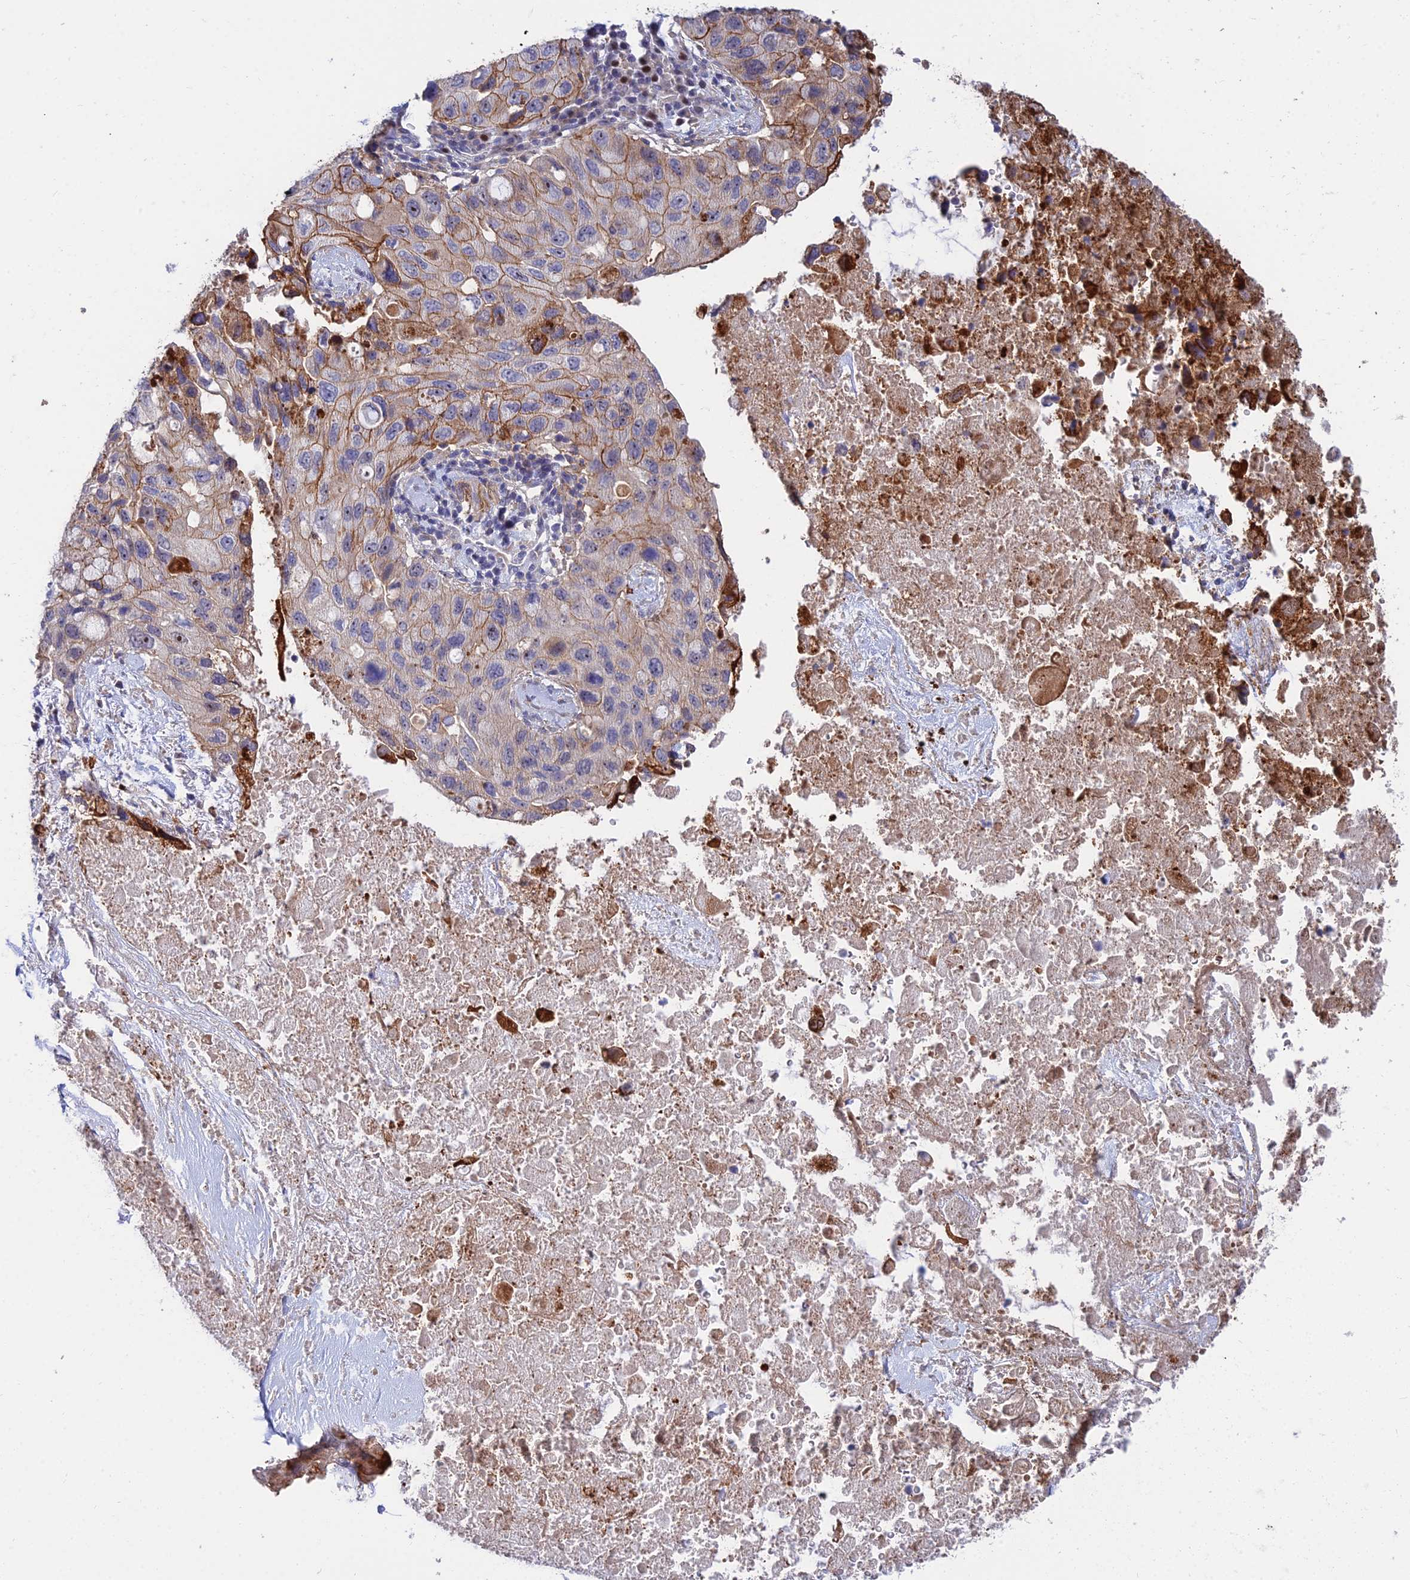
{"staining": {"intensity": "moderate", "quantity": "25%-75%", "location": "cytoplasmic/membranous"}, "tissue": "lung cancer", "cell_type": "Tumor cells", "image_type": "cancer", "snomed": [{"axis": "morphology", "description": "Squamous cell carcinoma, NOS"}, {"axis": "topography", "description": "Lung"}], "caption": "A high-resolution micrograph shows IHC staining of squamous cell carcinoma (lung), which displays moderate cytoplasmic/membranous staining in approximately 25%-75% of tumor cells.", "gene": "TRIM43B", "patient": {"sex": "female", "age": 73}}